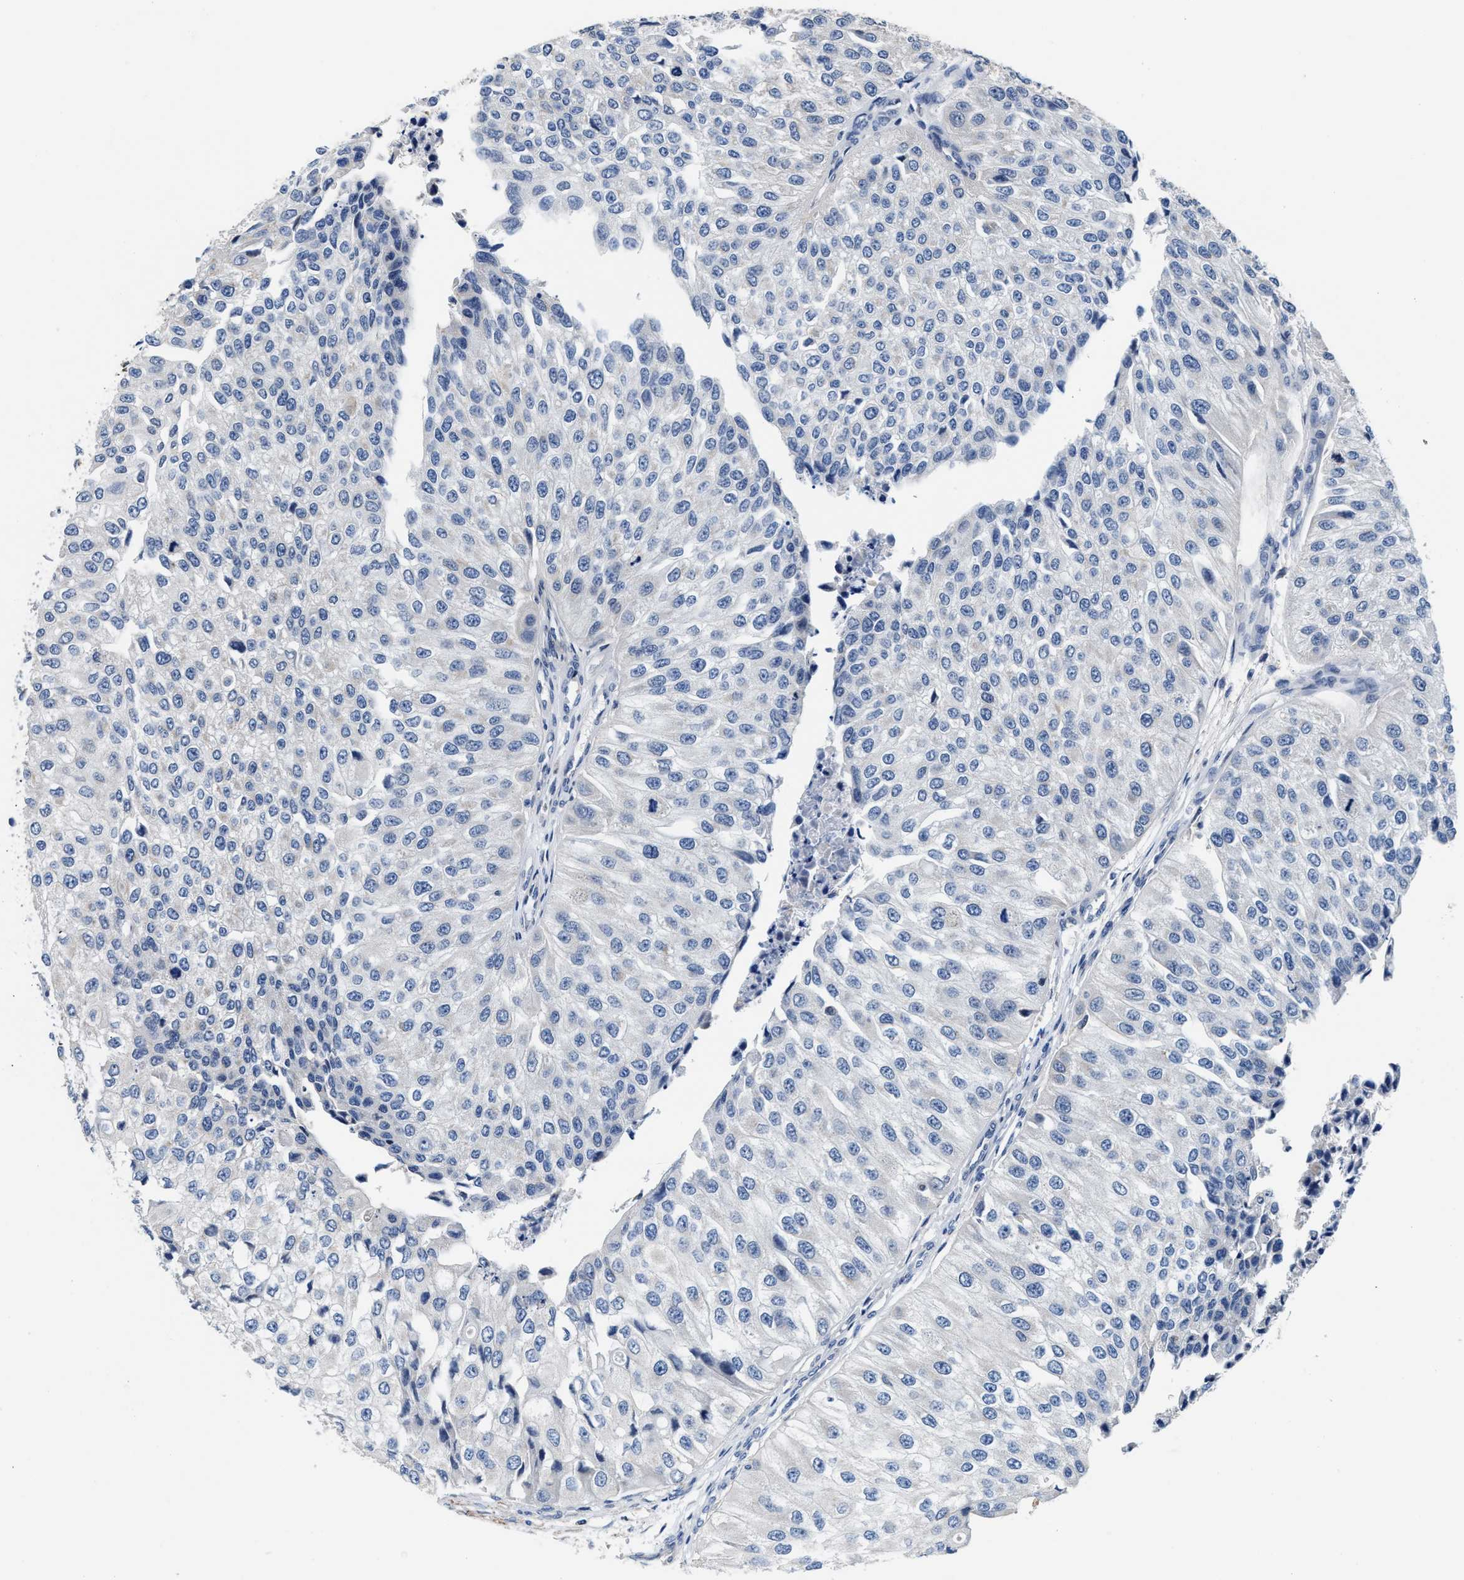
{"staining": {"intensity": "negative", "quantity": "none", "location": "none"}, "tissue": "urothelial cancer", "cell_type": "Tumor cells", "image_type": "cancer", "snomed": [{"axis": "morphology", "description": "Urothelial carcinoma, High grade"}, {"axis": "topography", "description": "Kidney"}, {"axis": "topography", "description": "Urinary bladder"}], "caption": "Immunohistochemical staining of human urothelial cancer shows no significant positivity in tumor cells.", "gene": "MYH3", "patient": {"sex": "male", "age": 77}}